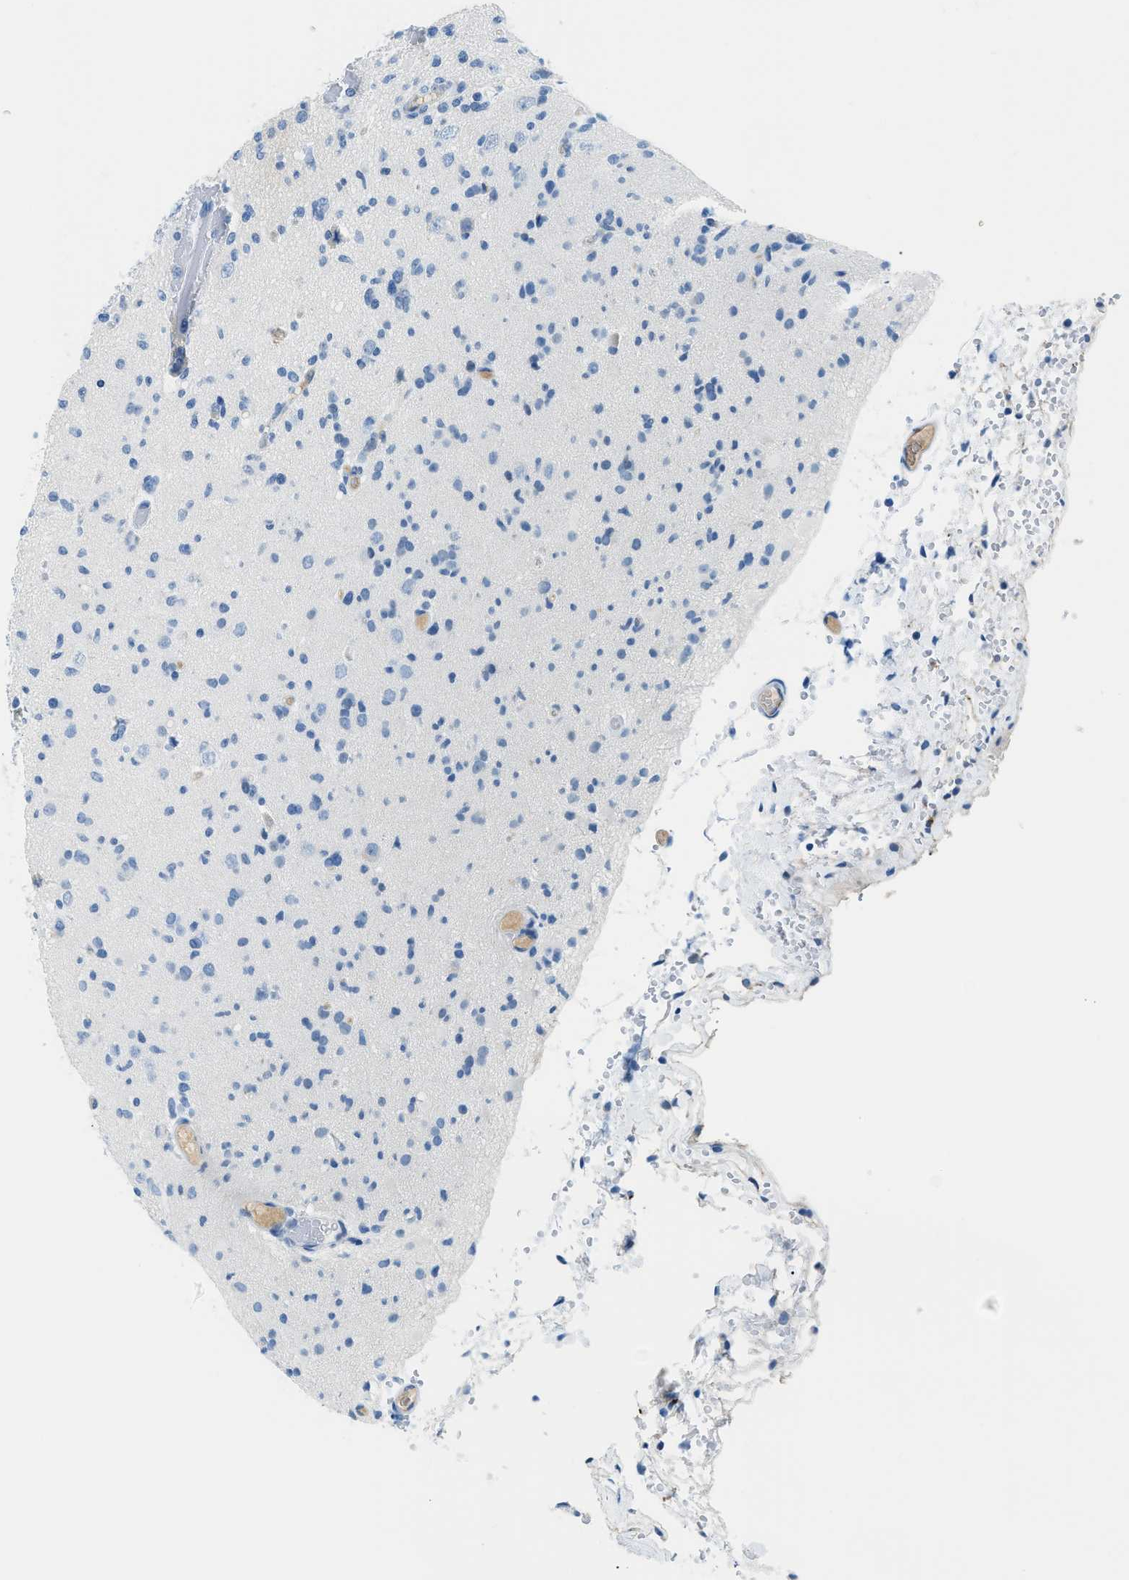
{"staining": {"intensity": "negative", "quantity": "none", "location": "none"}, "tissue": "glioma", "cell_type": "Tumor cells", "image_type": "cancer", "snomed": [{"axis": "morphology", "description": "Glioma, malignant, Low grade"}, {"axis": "topography", "description": "Brain"}], "caption": "Immunohistochemistry (IHC) photomicrograph of human glioma stained for a protein (brown), which displays no staining in tumor cells. (IHC, brightfield microscopy, high magnification).", "gene": "MBL2", "patient": {"sex": "female", "age": 22}}